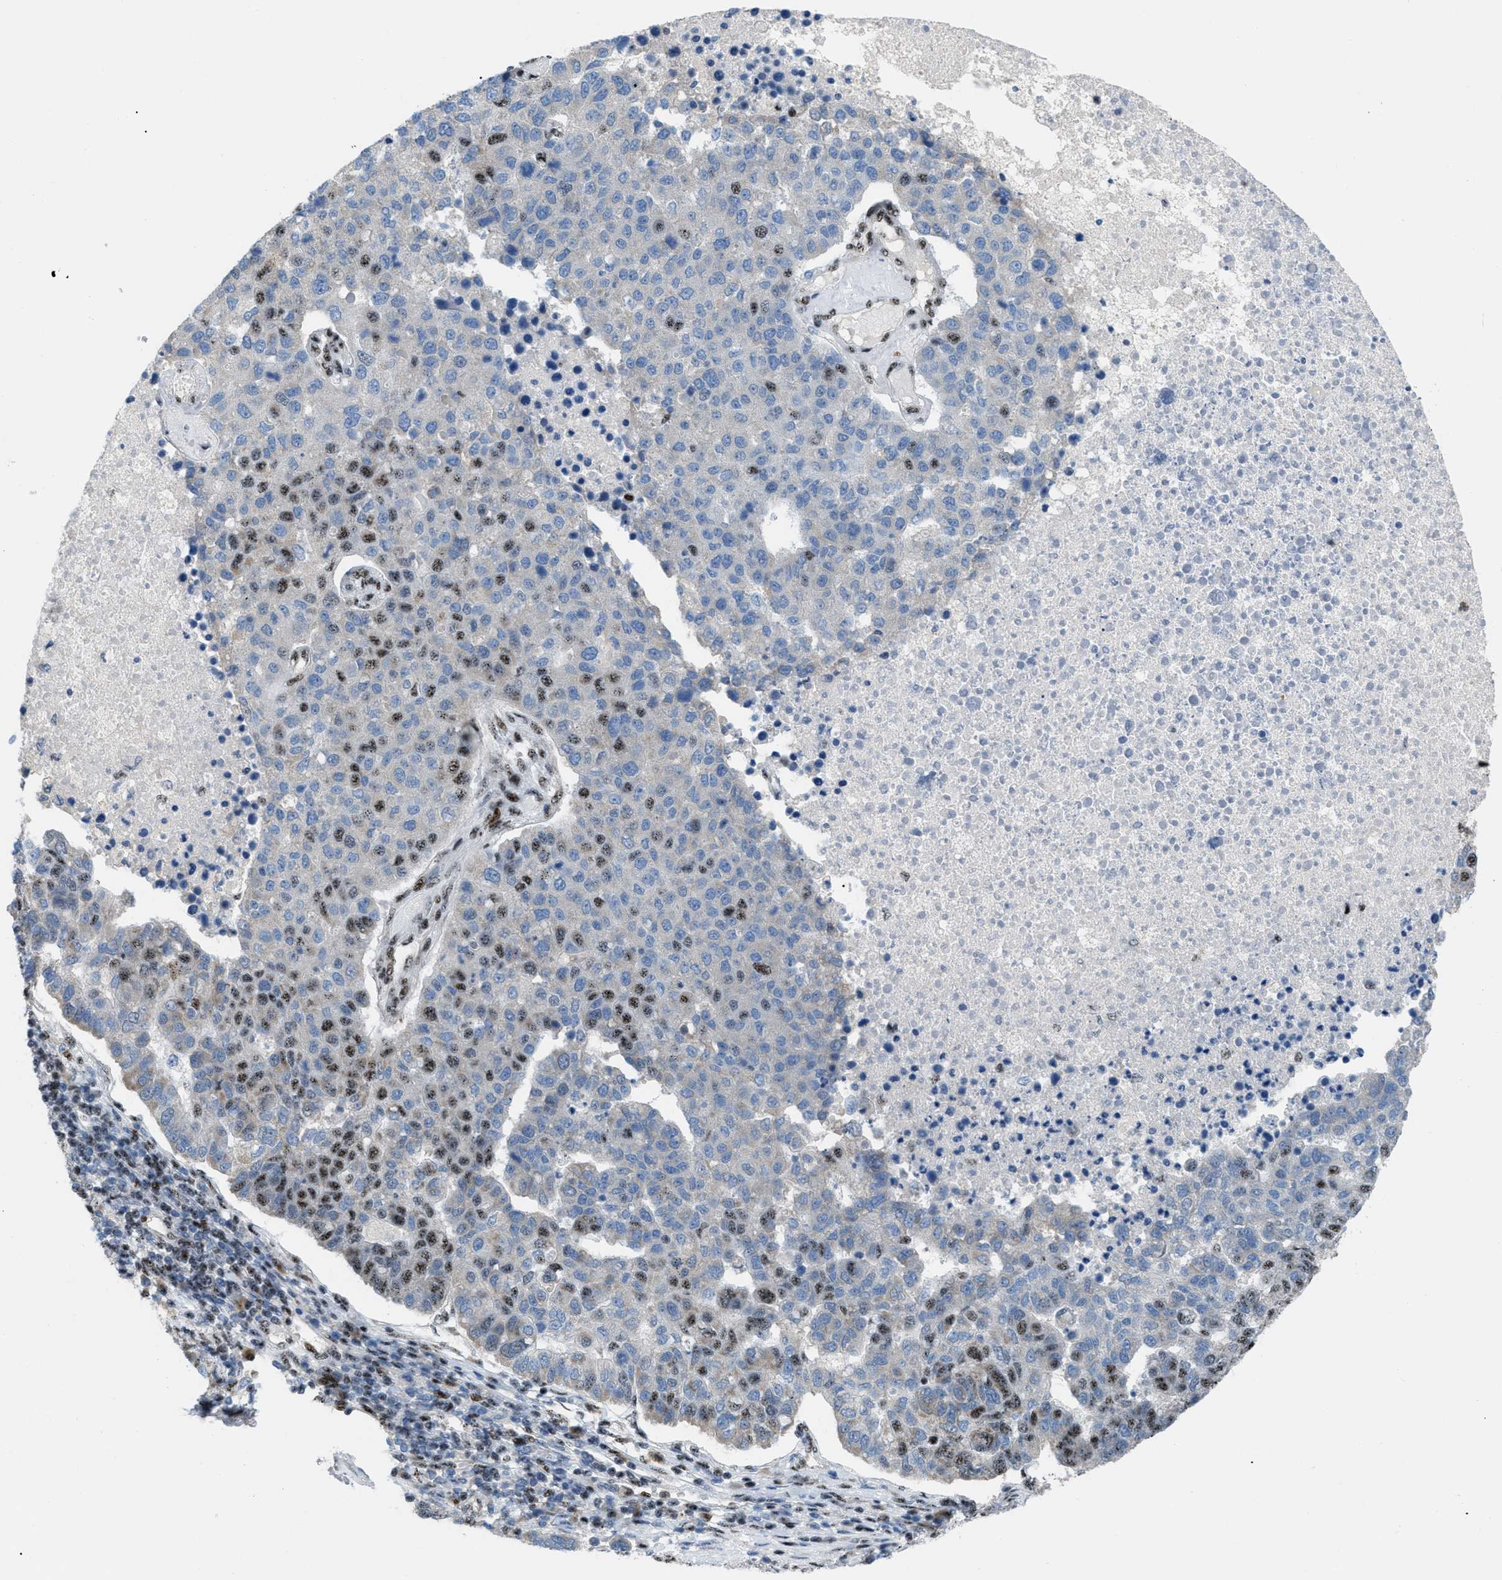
{"staining": {"intensity": "moderate", "quantity": "25%-75%", "location": "nuclear"}, "tissue": "pancreatic cancer", "cell_type": "Tumor cells", "image_type": "cancer", "snomed": [{"axis": "morphology", "description": "Adenocarcinoma, NOS"}, {"axis": "topography", "description": "Pancreas"}], "caption": "Brown immunohistochemical staining in adenocarcinoma (pancreatic) shows moderate nuclear positivity in approximately 25%-75% of tumor cells.", "gene": "CDR2", "patient": {"sex": "female", "age": 61}}